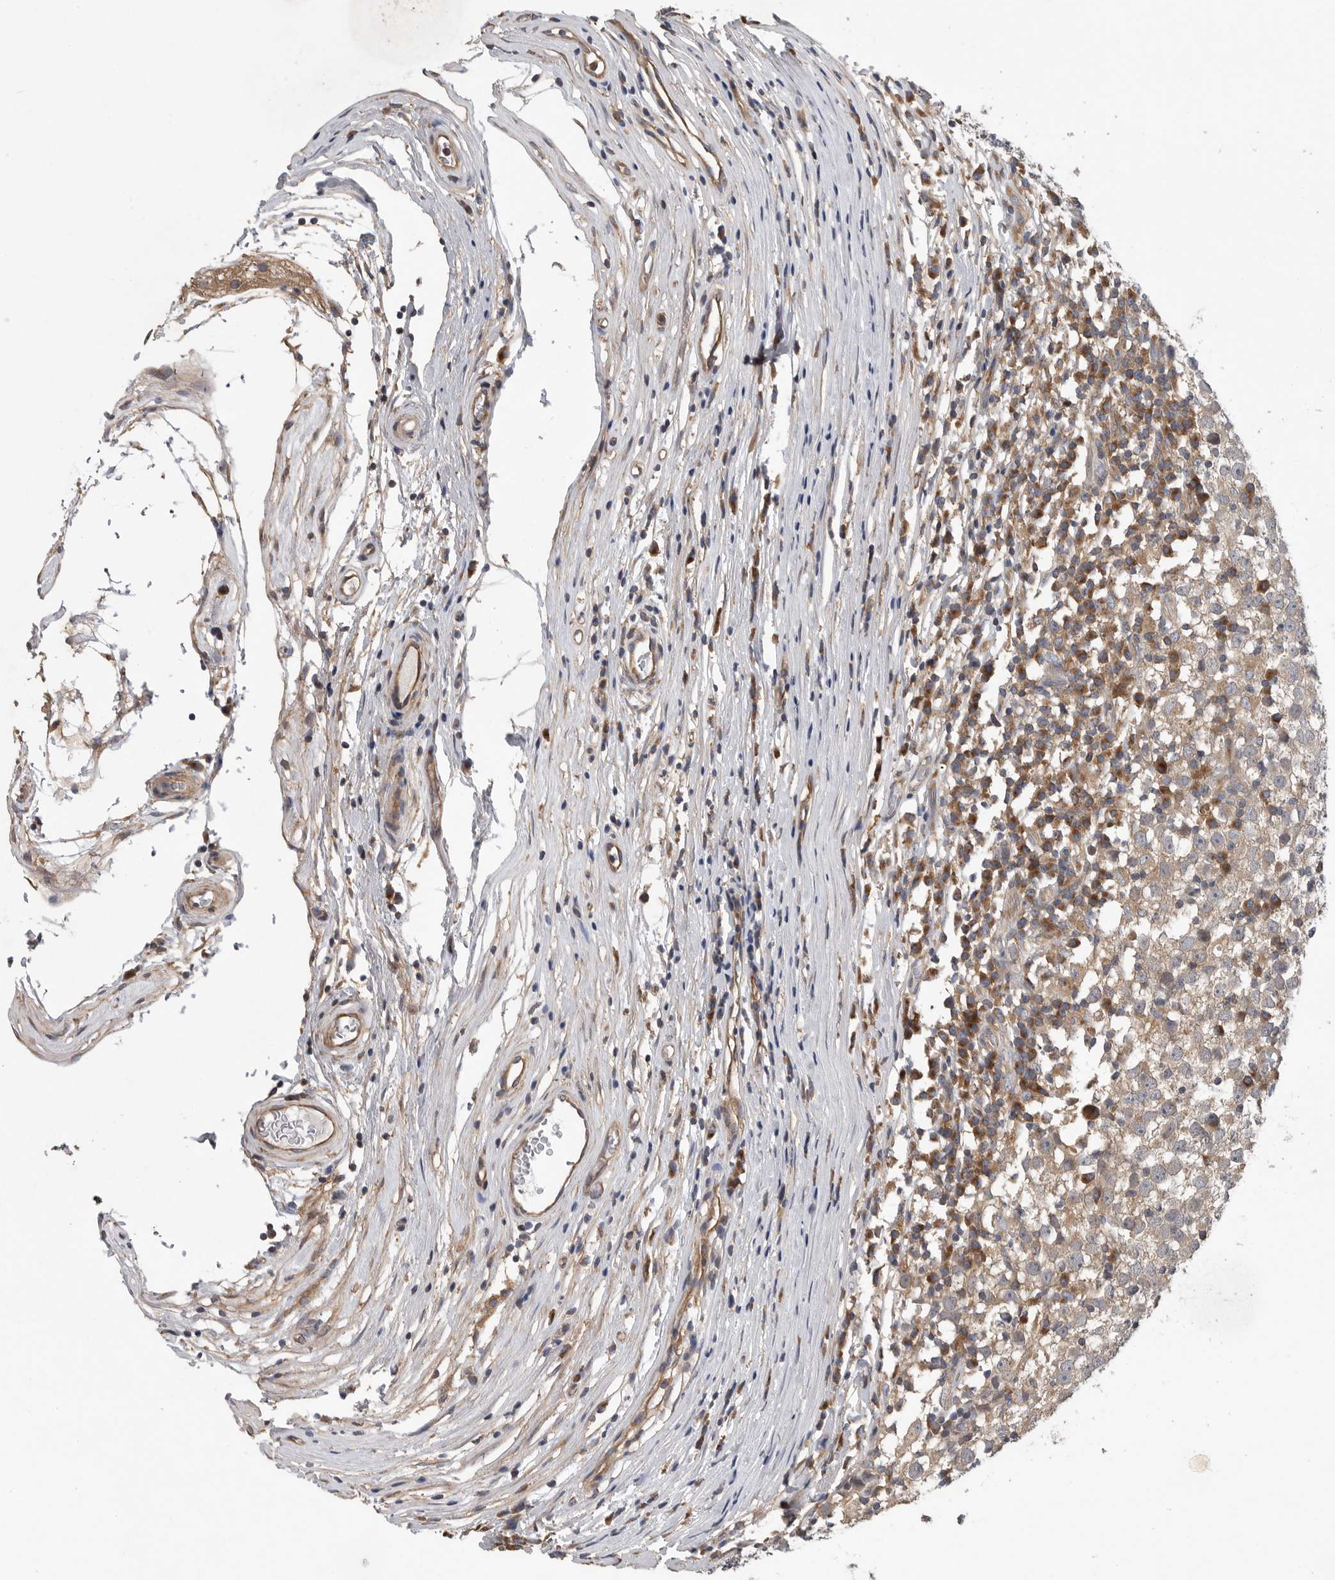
{"staining": {"intensity": "weak", "quantity": "25%-75%", "location": "cytoplasmic/membranous"}, "tissue": "testis cancer", "cell_type": "Tumor cells", "image_type": "cancer", "snomed": [{"axis": "morphology", "description": "Seminoma, NOS"}, {"axis": "topography", "description": "Testis"}], "caption": "Protein expression analysis of testis seminoma exhibits weak cytoplasmic/membranous positivity in about 25%-75% of tumor cells.", "gene": "OXR1", "patient": {"sex": "male", "age": 65}}